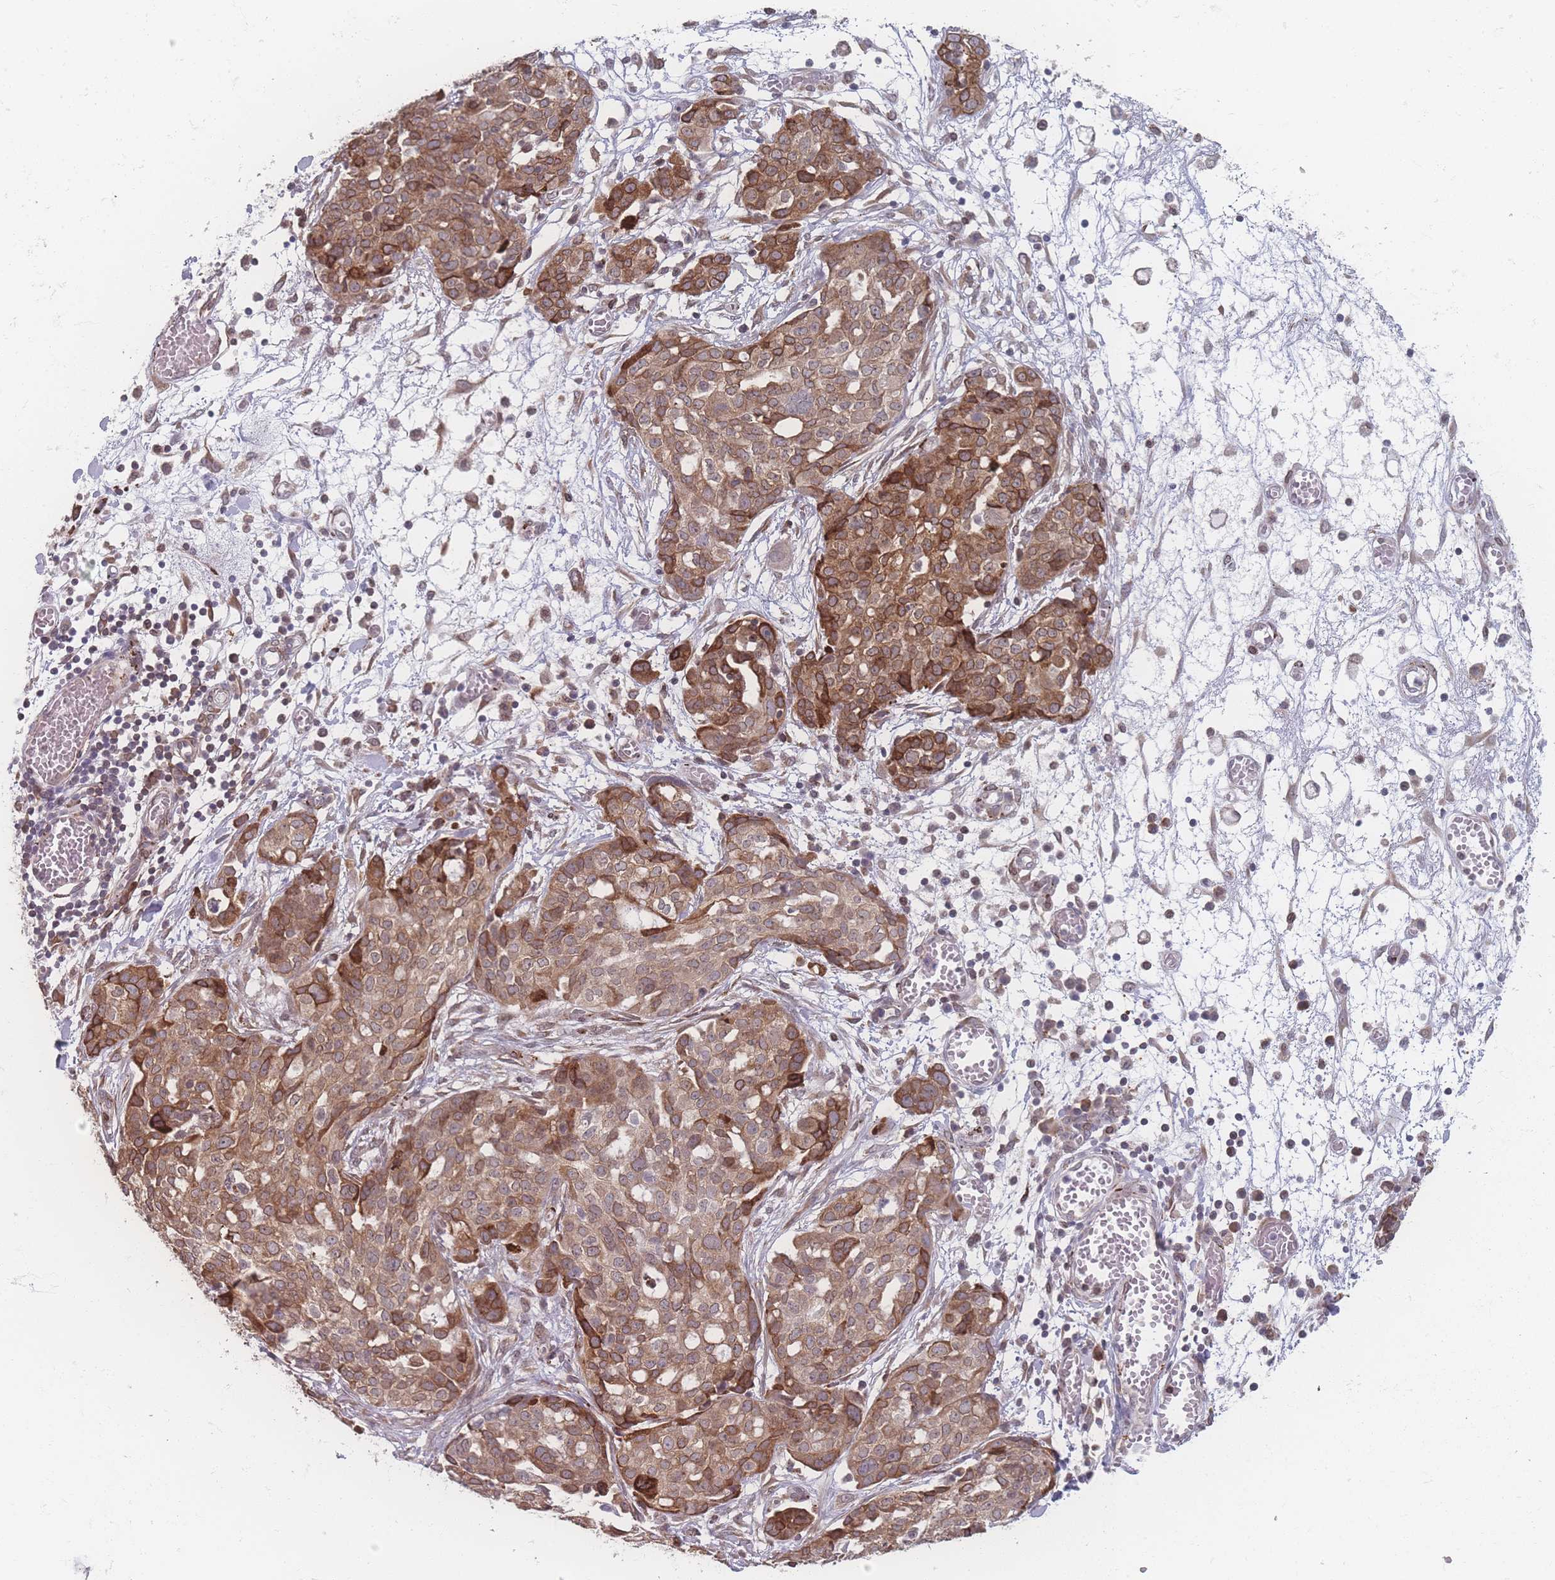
{"staining": {"intensity": "moderate", "quantity": ">75%", "location": "cytoplasmic/membranous"}, "tissue": "ovarian cancer", "cell_type": "Tumor cells", "image_type": "cancer", "snomed": [{"axis": "morphology", "description": "Cystadenocarcinoma, serous, NOS"}, {"axis": "topography", "description": "Soft tissue"}, {"axis": "topography", "description": "Ovary"}], "caption": "The immunohistochemical stain highlights moderate cytoplasmic/membranous staining in tumor cells of ovarian cancer (serous cystadenocarcinoma) tissue. (brown staining indicates protein expression, while blue staining denotes nuclei).", "gene": "ZC3H13", "patient": {"sex": "female", "age": 57}}